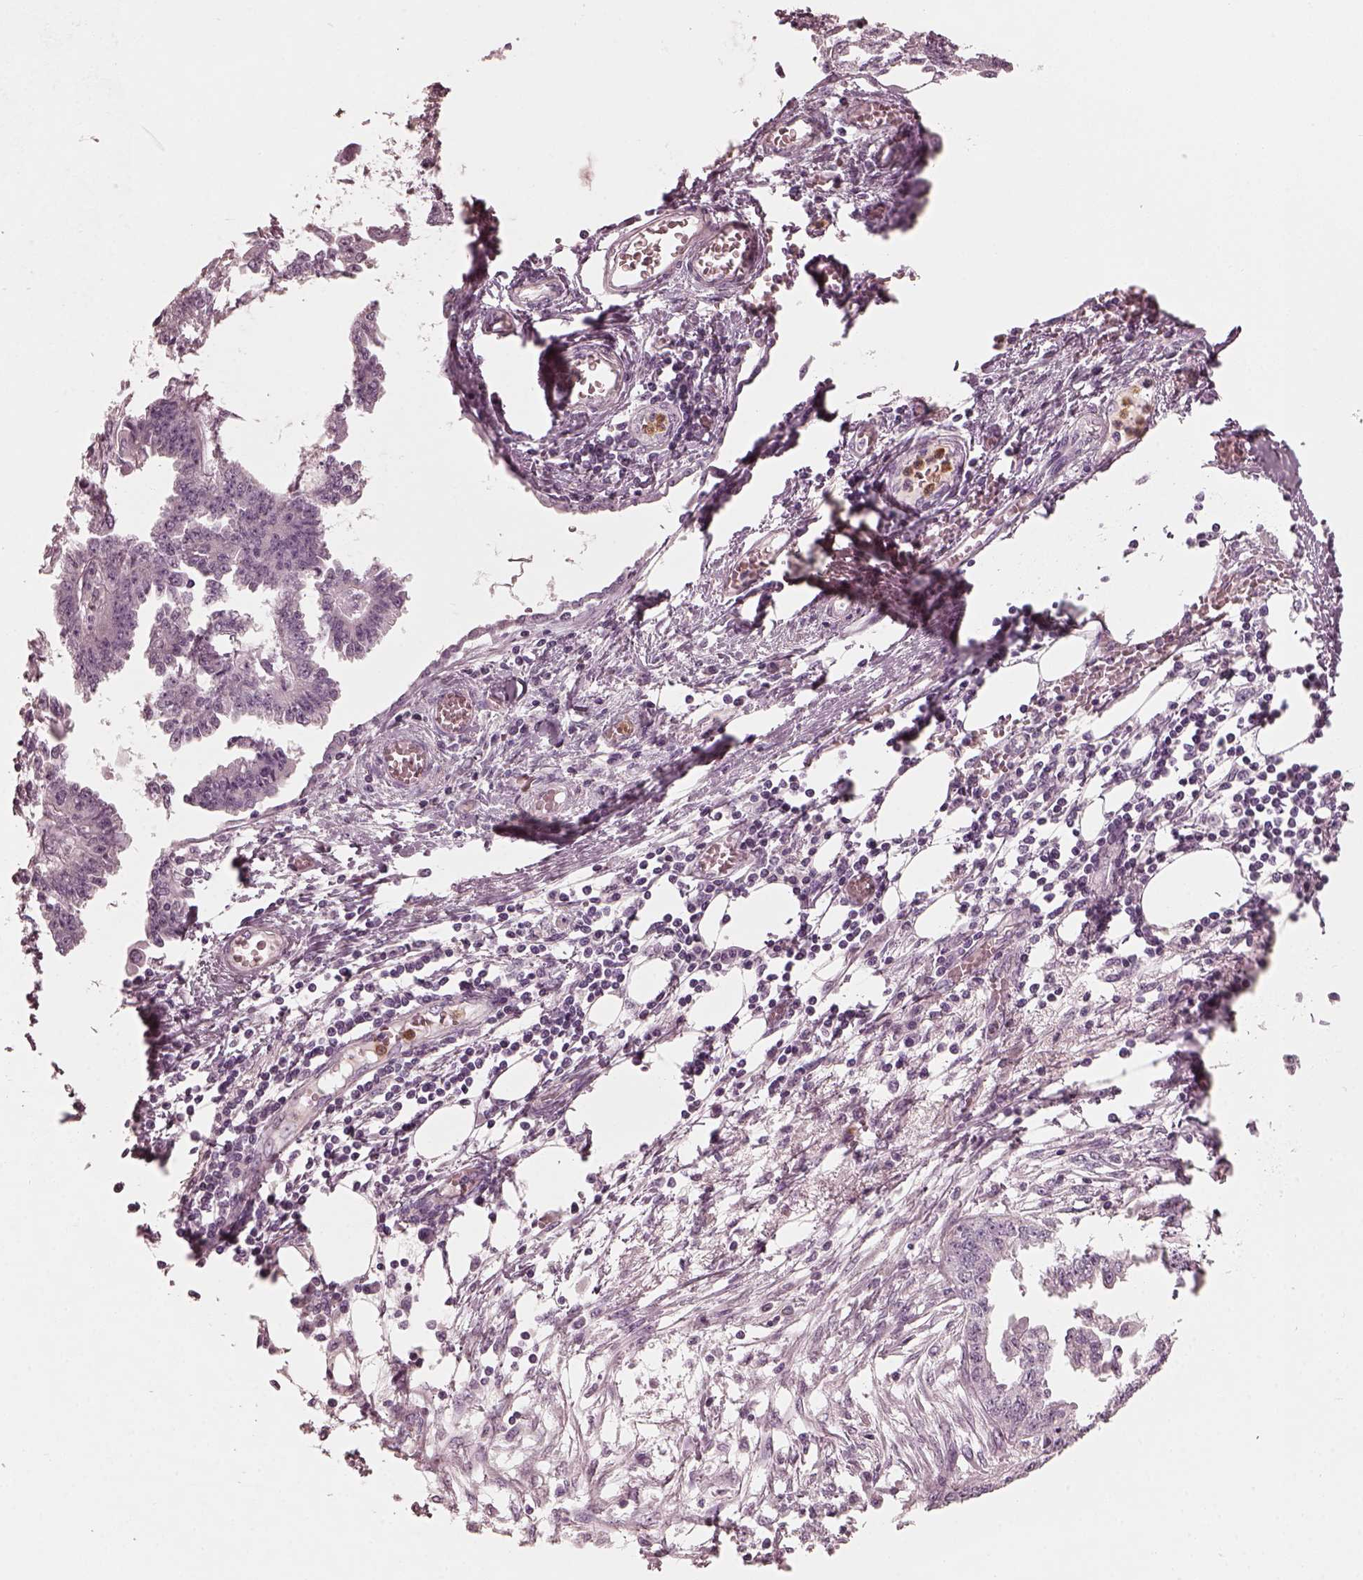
{"staining": {"intensity": "negative", "quantity": "none", "location": "none"}, "tissue": "endometrial cancer", "cell_type": "Tumor cells", "image_type": "cancer", "snomed": [{"axis": "morphology", "description": "Adenocarcinoma, NOS"}, {"axis": "morphology", "description": "Adenocarcinoma, metastatic, NOS"}, {"axis": "topography", "description": "Adipose tissue"}, {"axis": "topography", "description": "Endometrium"}], "caption": "Immunohistochemical staining of endometrial cancer (adenocarcinoma) displays no significant positivity in tumor cells.", "gene": "CHIT1", "patient": {"sex": "female", "age": 67}}